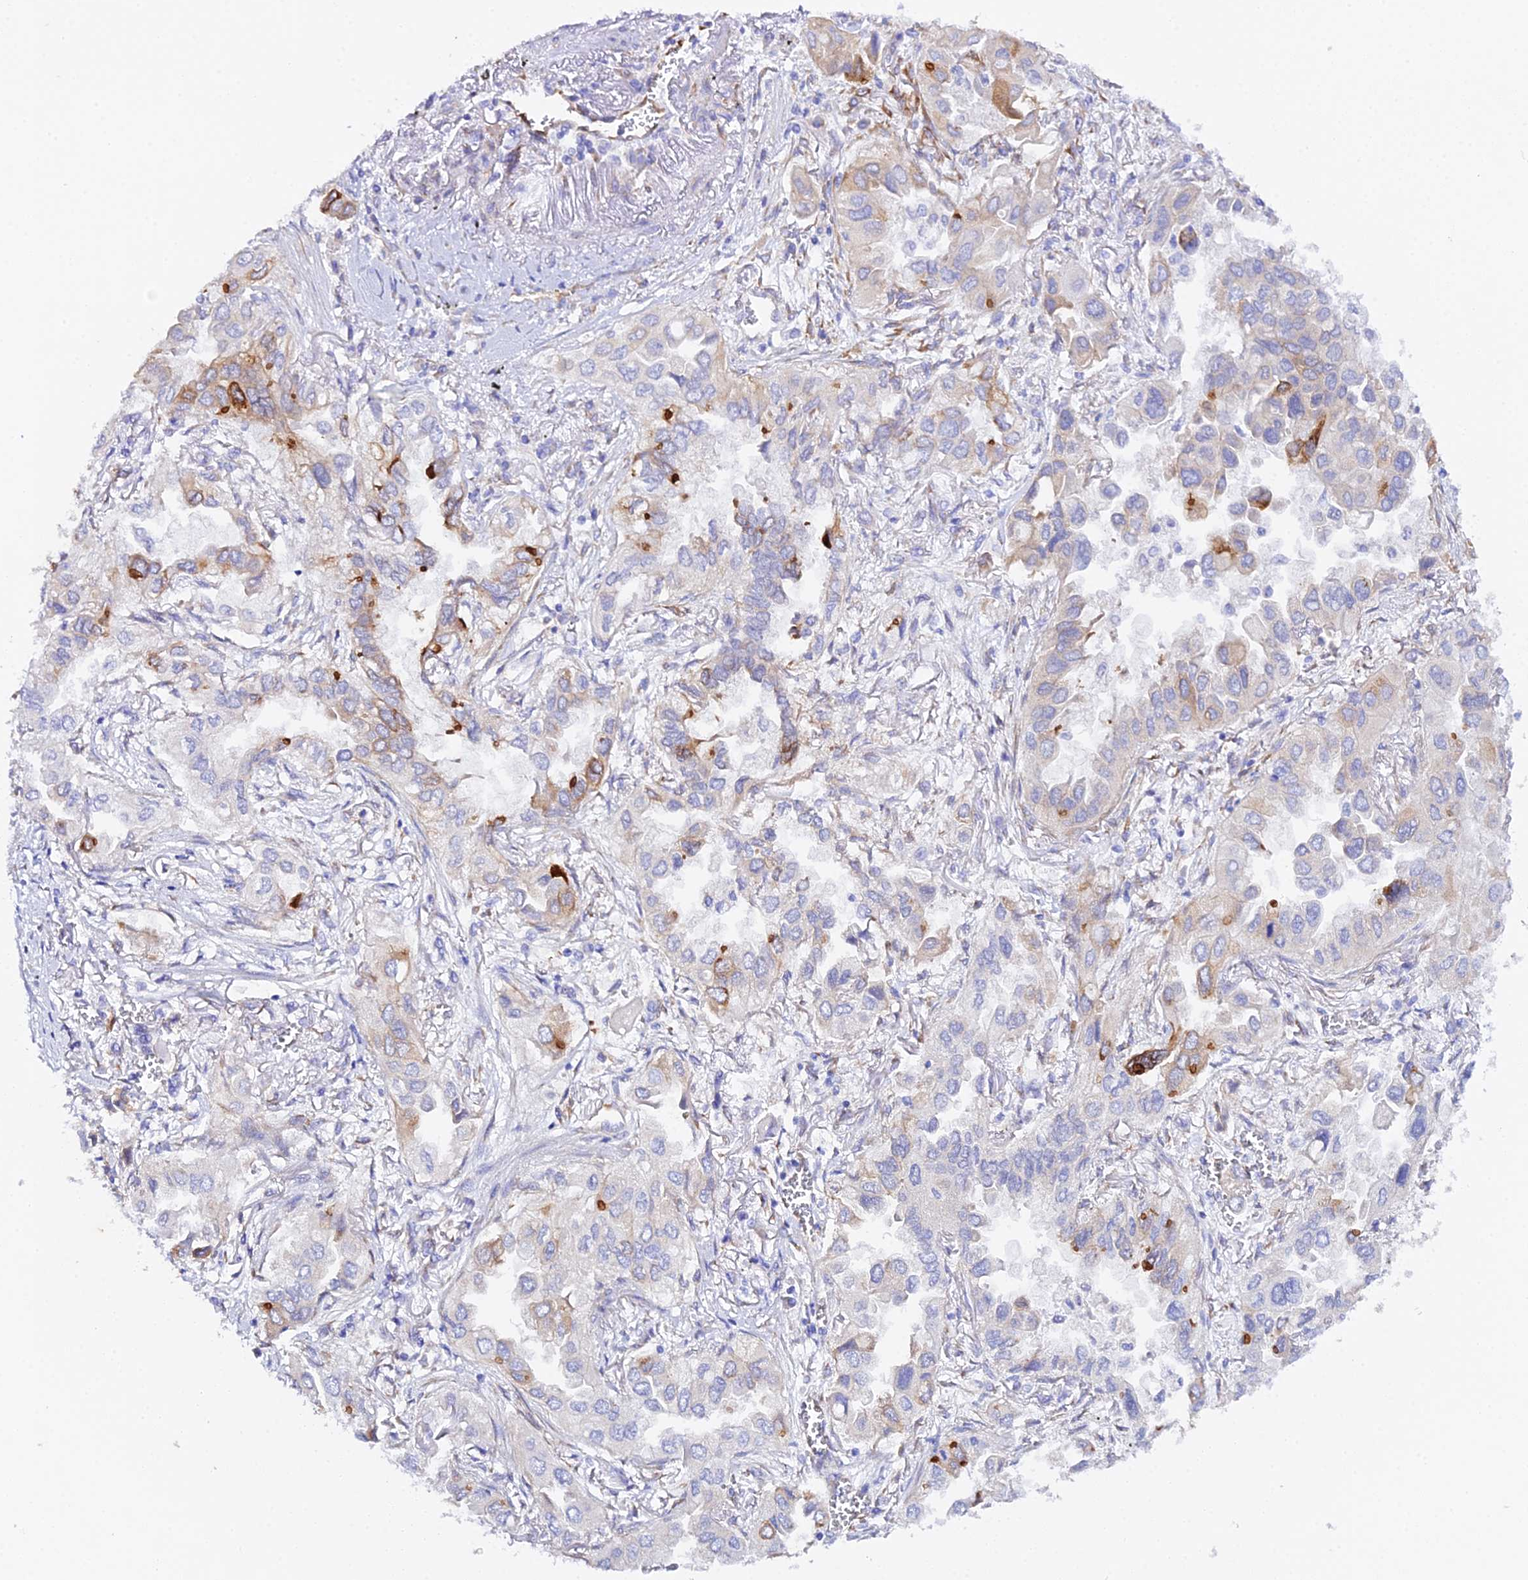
{"staining": {"intensity": "strong", "quantity": "<25%", "location": "cytoplasmic/membranous"}, "tissue": "lung cancer", "cell_type": "Tumor cells", "image_type": "cancer", "snomed": [{"axis": "morphology", "description": "Adenocarcinoma, NOS"}, {"axis": "topography", "description": "Lung"}], "caption": "There is medium levels of strong cytoplasmic/membranous staining in tumor cells of lung cancer, as demonstrated by immunohistochemical staining (brown color).", "gene": "CFAP45", "patient": {"sex": "female", "age": 76}}